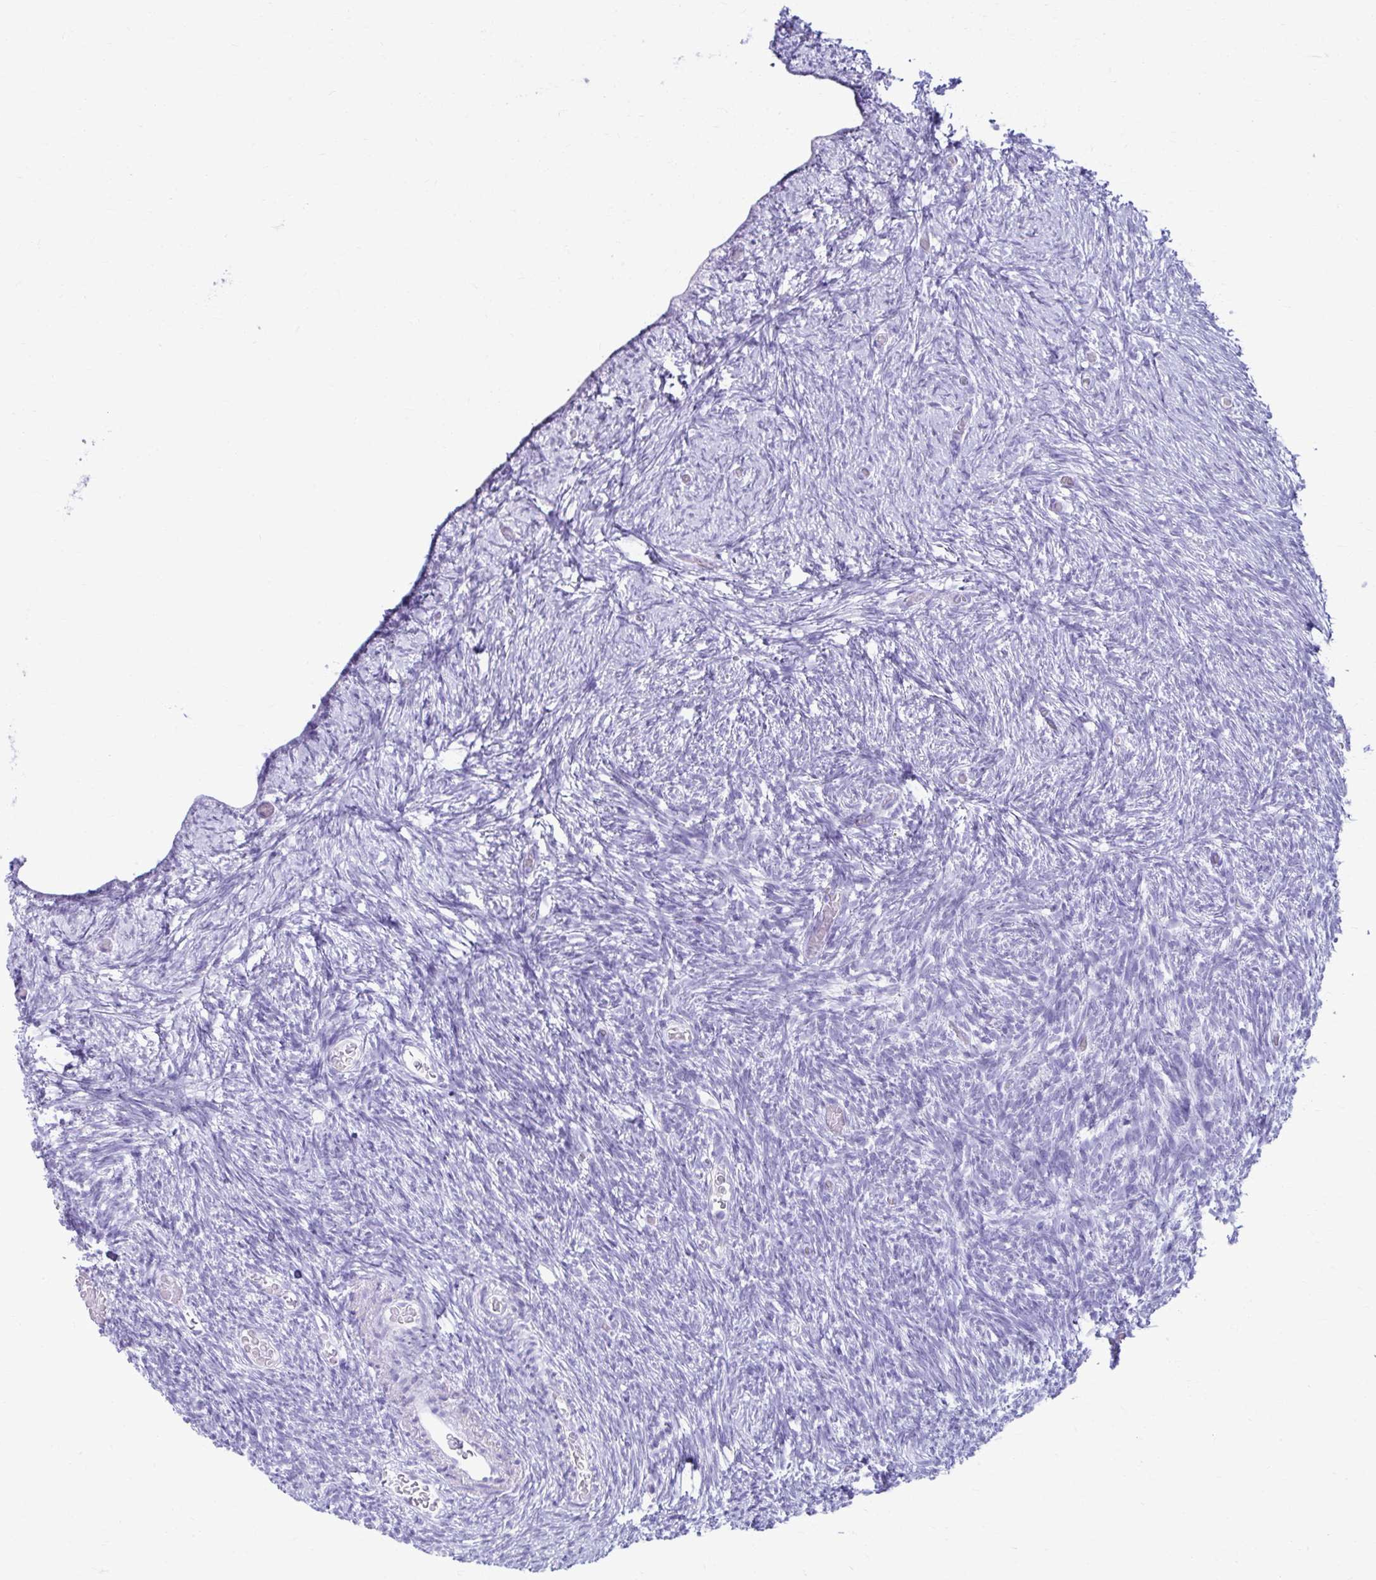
{"staining": {"intensity": "negative", "quantity": "none", "location": "none"}, "tissue": "ovary", "cell_type": "Ovarian stroma cells", "image_type": "normal", "snomed": [{"axis": "morphology", "description": "Normal tissue, NOS"}, {"axis": "topography", "description": "Ovary"}], "caption": "A high-resolution micrograph shows immunohistochemistry (IHC) staining of normal ovary, which exhibits no significant staining in ovarian stroma cells.", "gene": "ATP4B", "patient": {"sex": "female", "age": 39}}